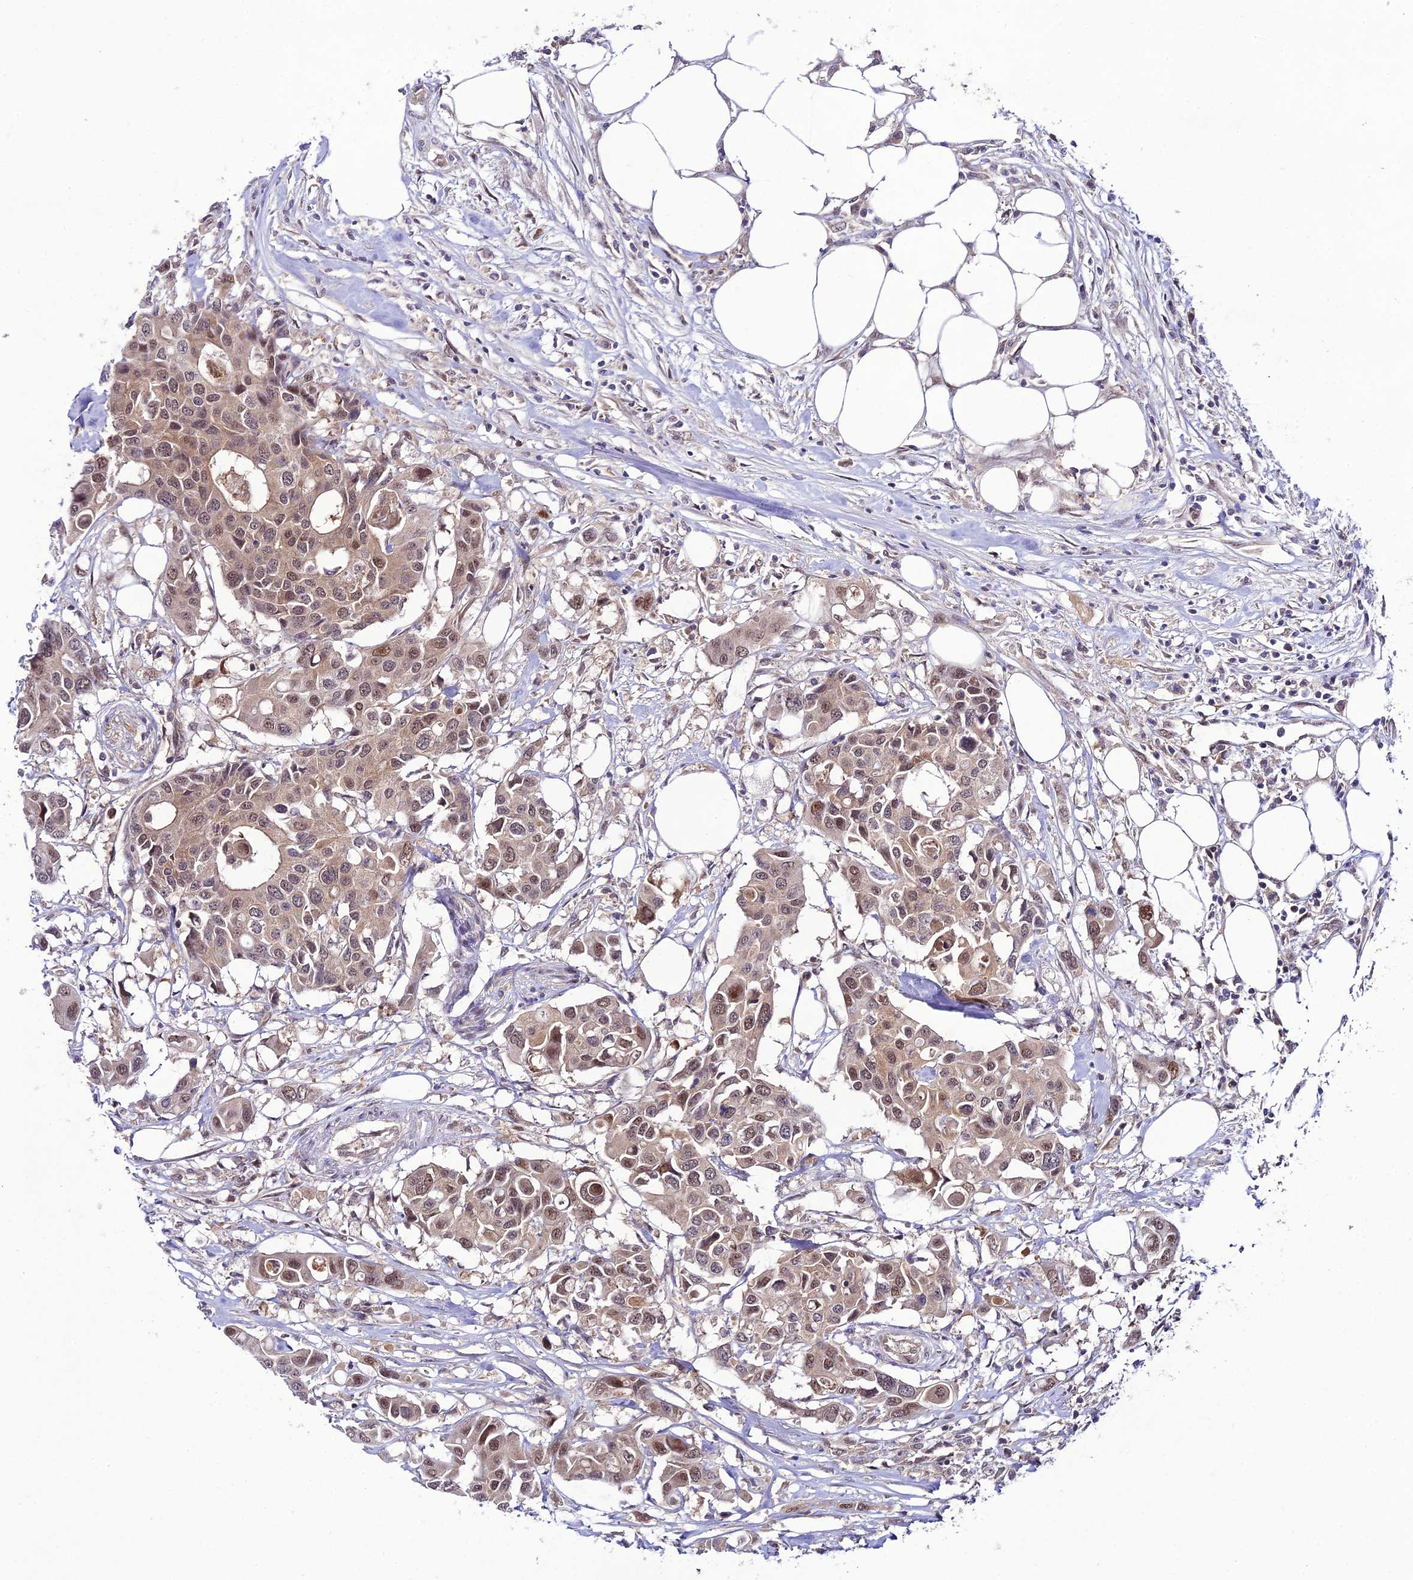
{"staining": {"intensity": "moderate", "quantity": ">75%", "location": "cytoplasmic/membranous,nuclear"}, "tissue": "colorectal cancer", "cell_type": "Tumor cells", "image_type": "cancer", "snomed": [{"axis": "morphology", "description": "Adenocarcinoma, NOS"}, {"axis": "topography", "description": "Colon"}], "caption": "Brown immunohistochemical staining in colorectal adenocarcinoma shows moderate cytoplasmic/membranous and nuclear expression in about >75% of tumor cells.", "gene": "TRIM40", "patient": {"sex": "male", "age": 77}}